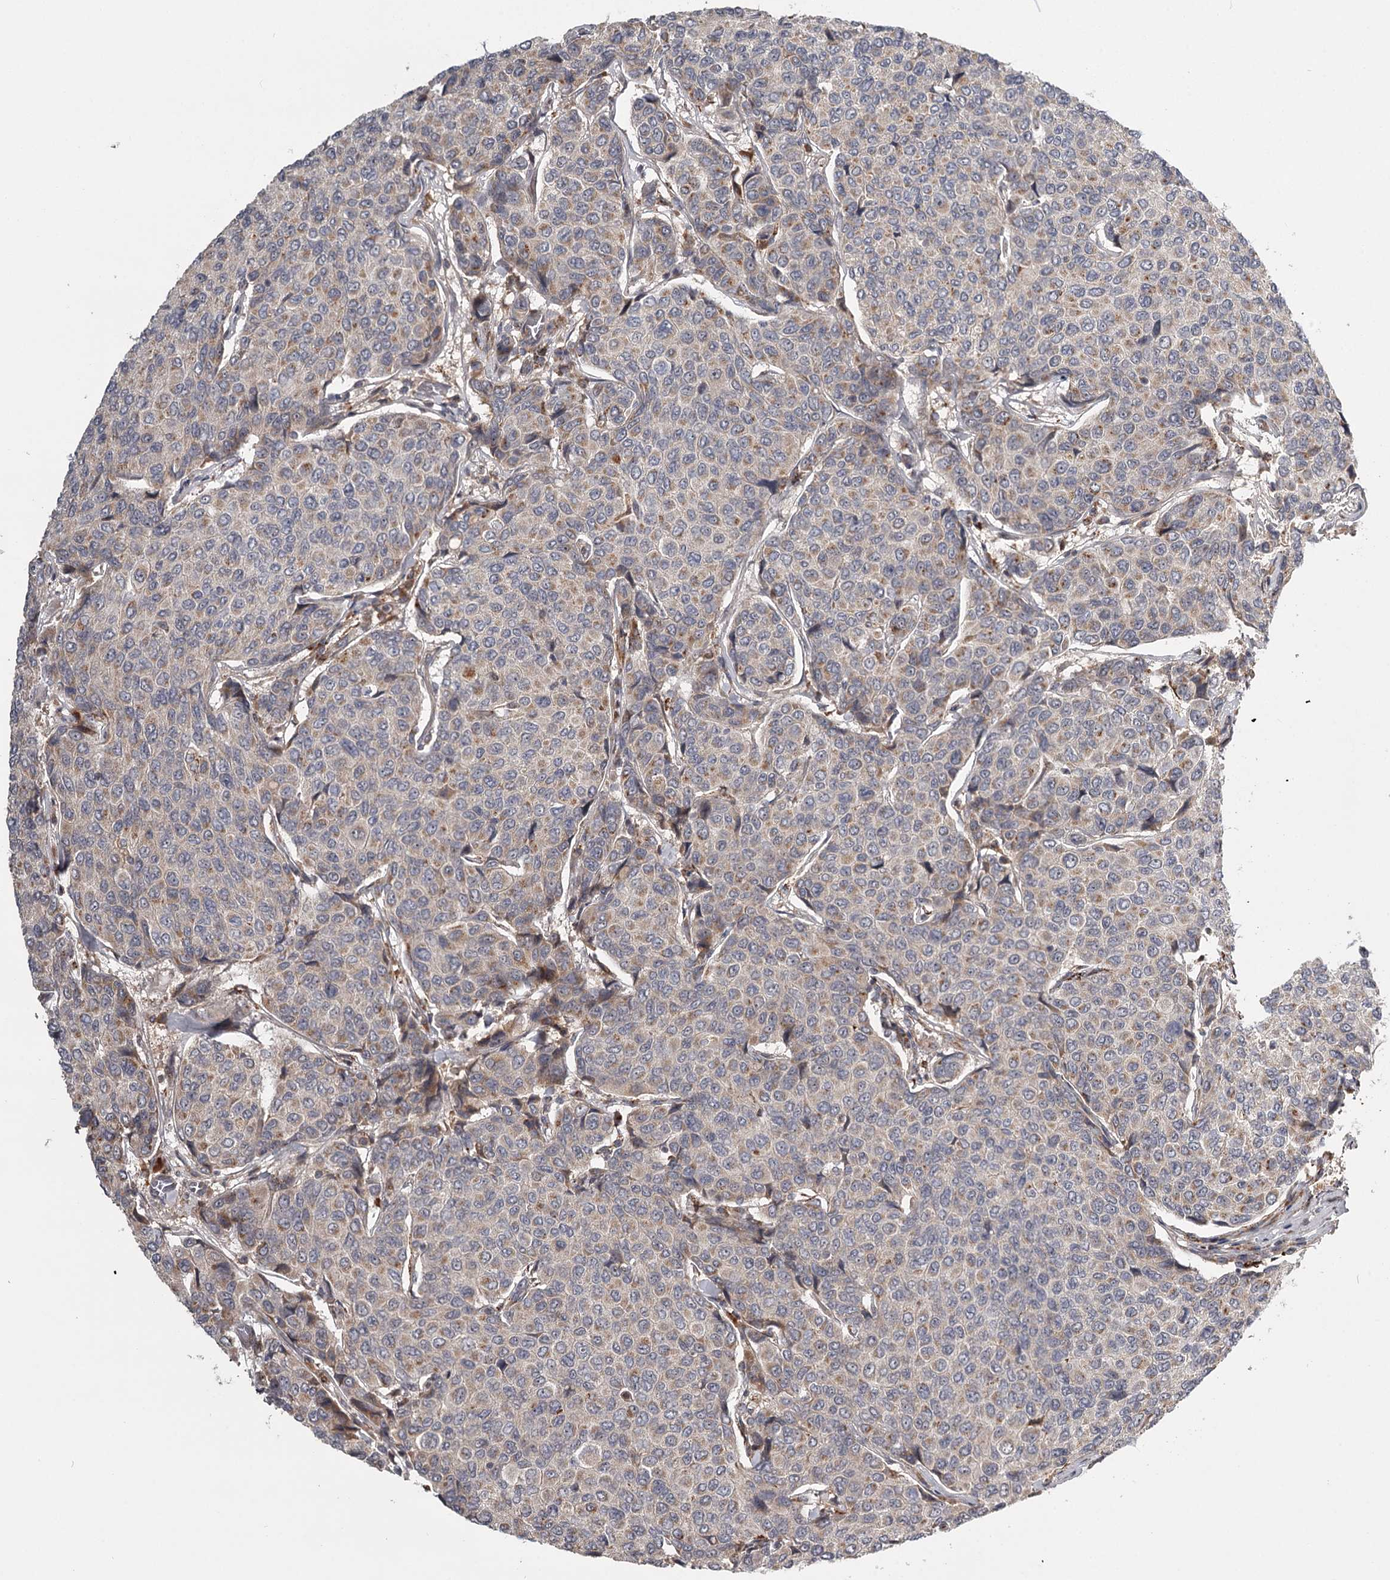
{"staining": {"intensity": "moderate", "quantity": "25%-75%", "location": "cytoplasmic/membranous"}, "tissue": "breast cancer", "cell_type": "Tumor cells", "image_type": "cancer", "snomed": [{"axis": "morphology", "description": "Duct carcinoma"}, {"axis": "topography", "description": "Breast"}], "caption": "Breast infiltrating ductal carcinoma stained with immunohistochemistry shows moderate cytoplasmic/membranous expression in approximately 25%-75% of tumor cells.", "gene": "CDC123", "patient": {"sex": "female", "age": 55}}